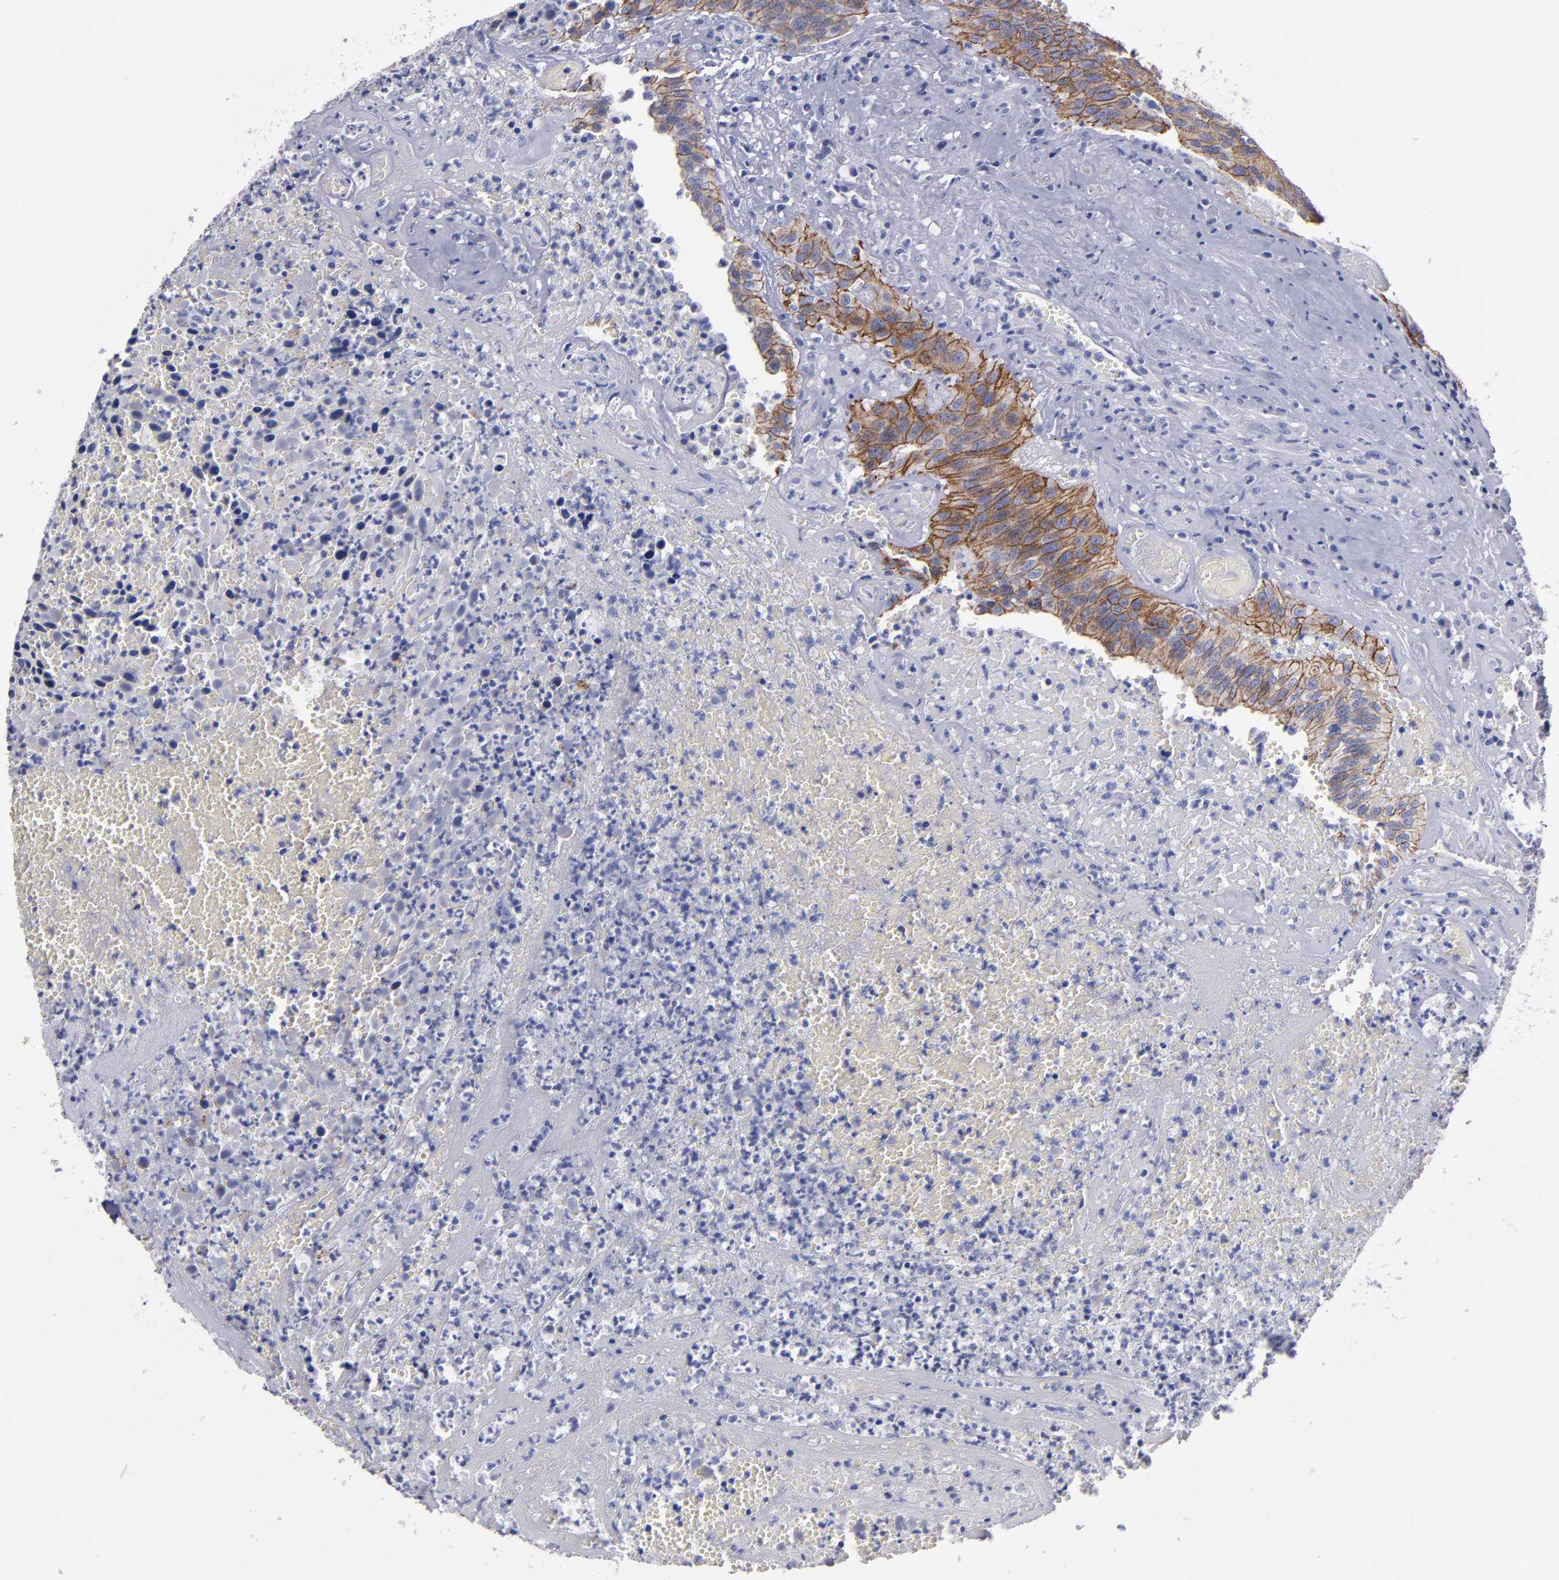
{"staining": {"intensity": "moderate", "quantity": ">75%", "location": "cytoplasmic/membranous"}, "tissue": "urothelial cancer", "cell_type": "Tumor cells", "image_type": "cancer", "snomed": [{"axis": "morphology", "description": "Urothelial carcinoma, High grade"}, {"axis": "topography", "description": "Urinary bladder"}], "caption": "A histopathology image of urothelial cancer stained for a protein reveals moderate cytoplasmic/membranous brown staining in tumor cells.", "gene": "CDH3", "patient": {"sex": "male", "age": 66}}